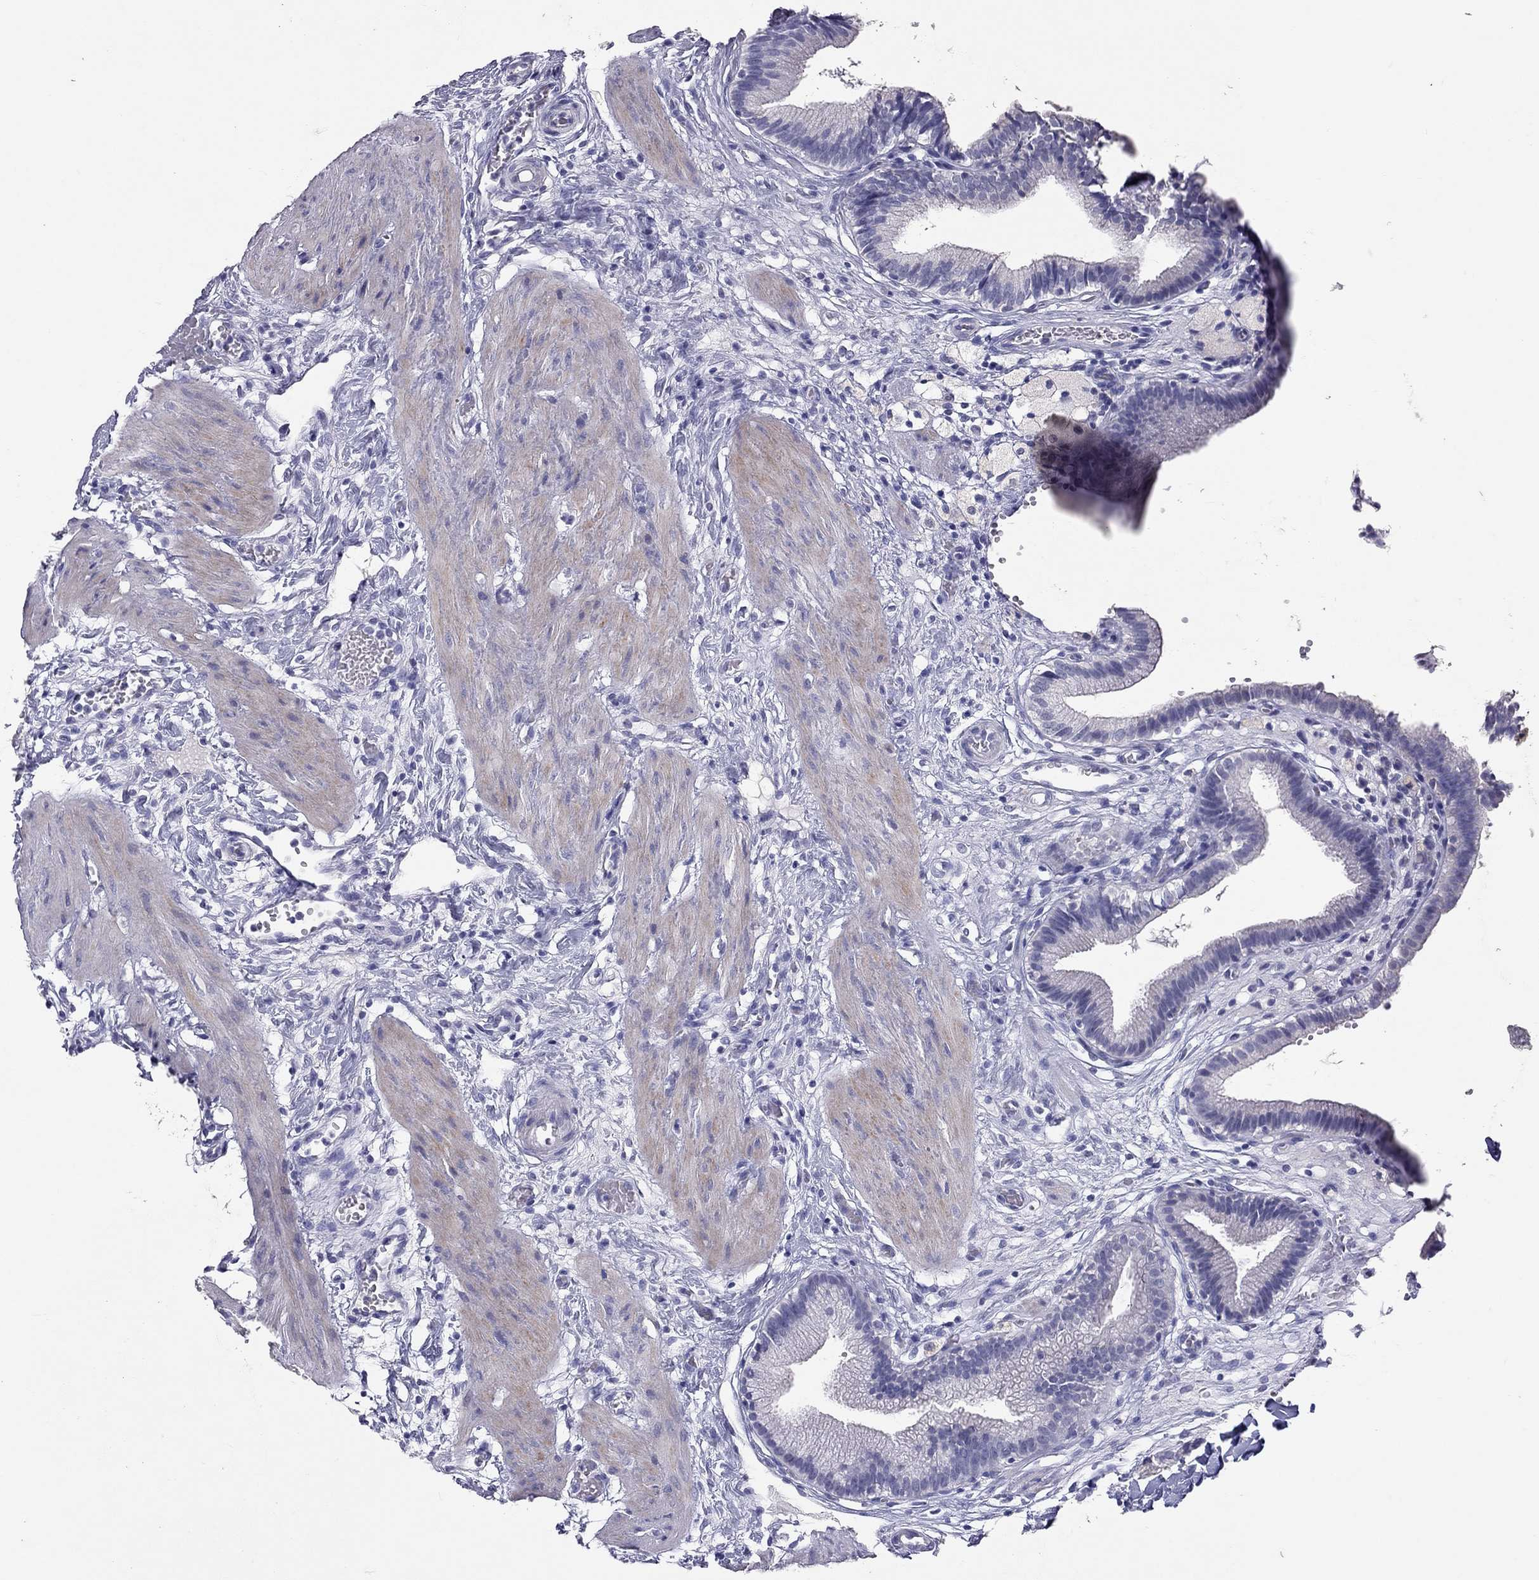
{"staining": {"intensity": "negative", "quantity": "none", "location": "none"}, "tissue": "gallbladder", "cell_type": "Glandular cells", "image_type": "normal", "snomed": [{"axis": "morphology", "description": "Normal tissue, NOS"}, {"axis": "topography", "description": "Gallbladder"}], "caption": "There is no significant staining in glandular cells of gallbladder. (DAB IHC, high magnification).", "gene": "PSMB11", "patient": {"sex": "female", "age": 24}}